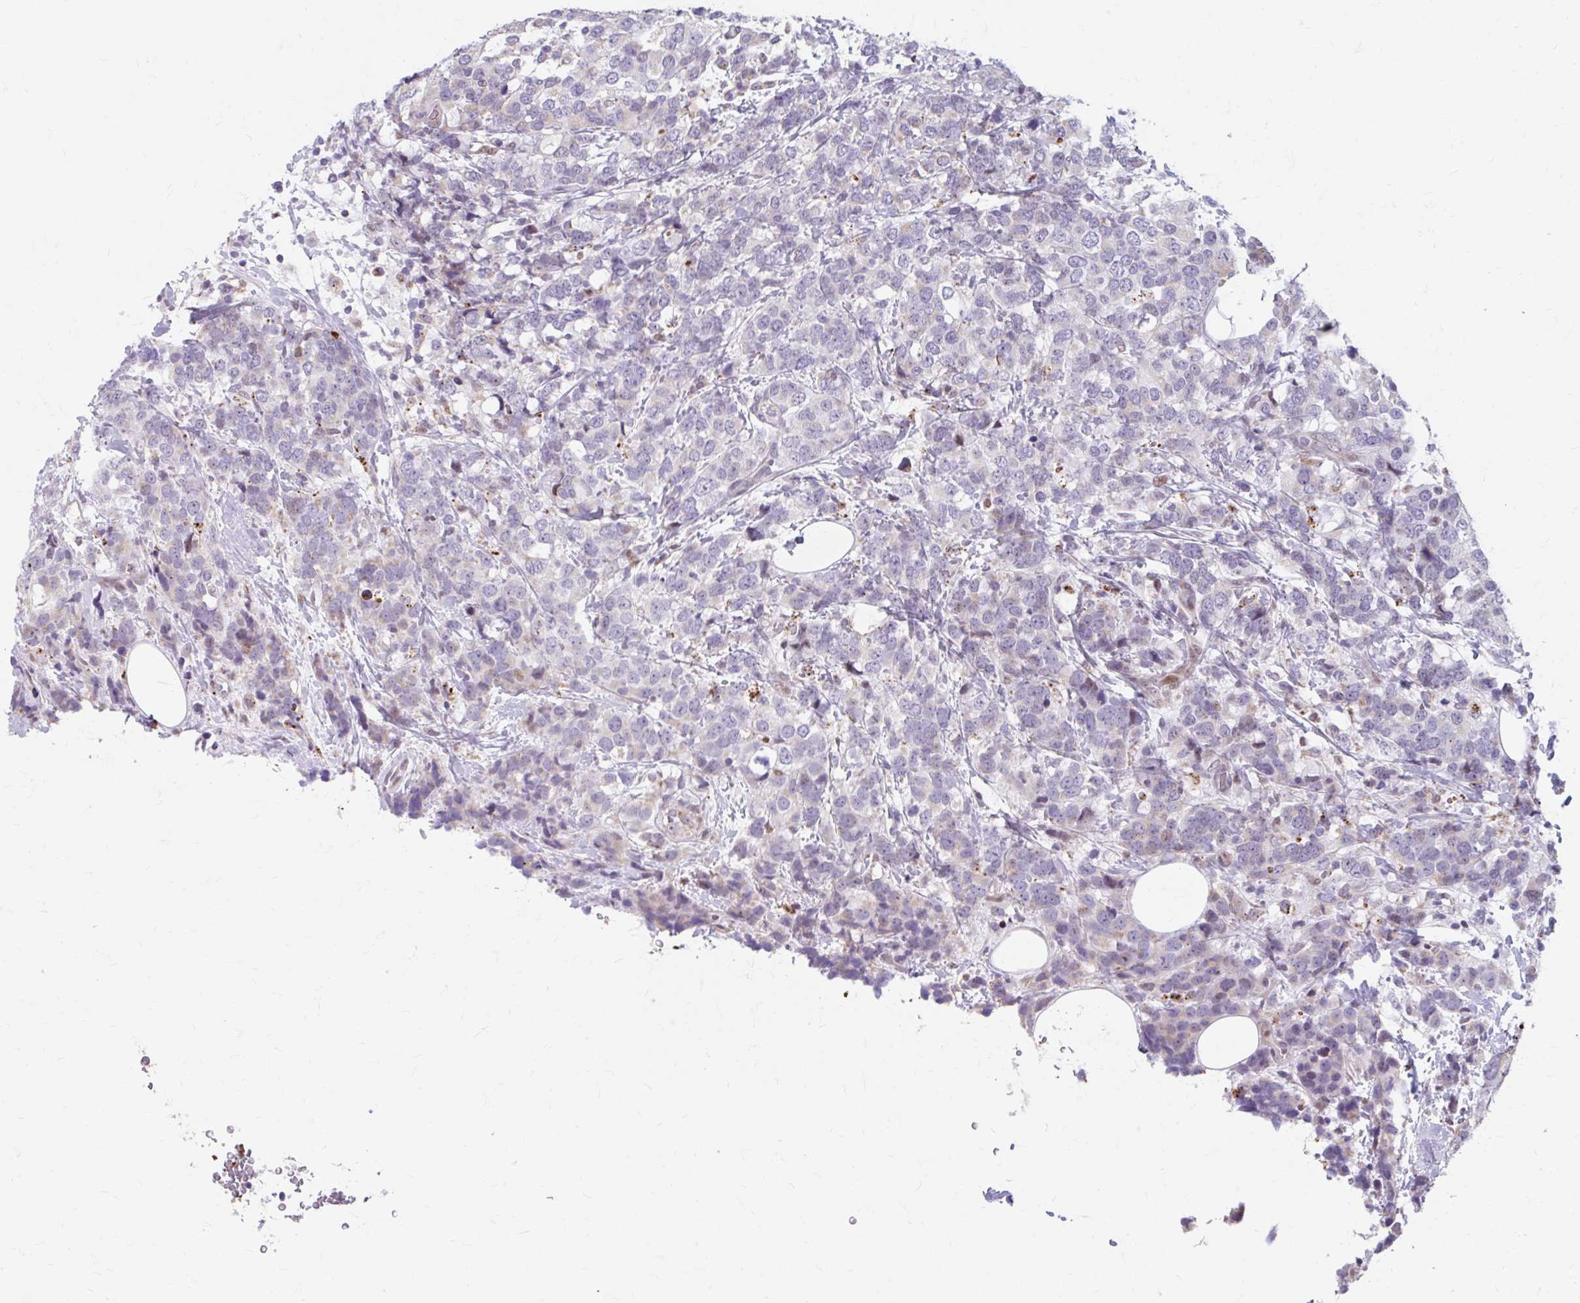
{"staining": {"intensity": "weak", "quantity": "<25%", "location": "cytoplasmic/membranous"}, "tissue": "breast cancer", "cell_type": "Tumor cells", "image_type": "cancer", "snomed": [{"axis": "morphology", "description": "Lobular carcinoma"}, {"axis": "topography", "description": "Breast"}], "caption": "Immunohistochemical staining of human breast lobular carcinoma displays no significant positivity in tumor cells.", "gene": "BEAN1", "patient": {"sex": "female", "age": 59}}